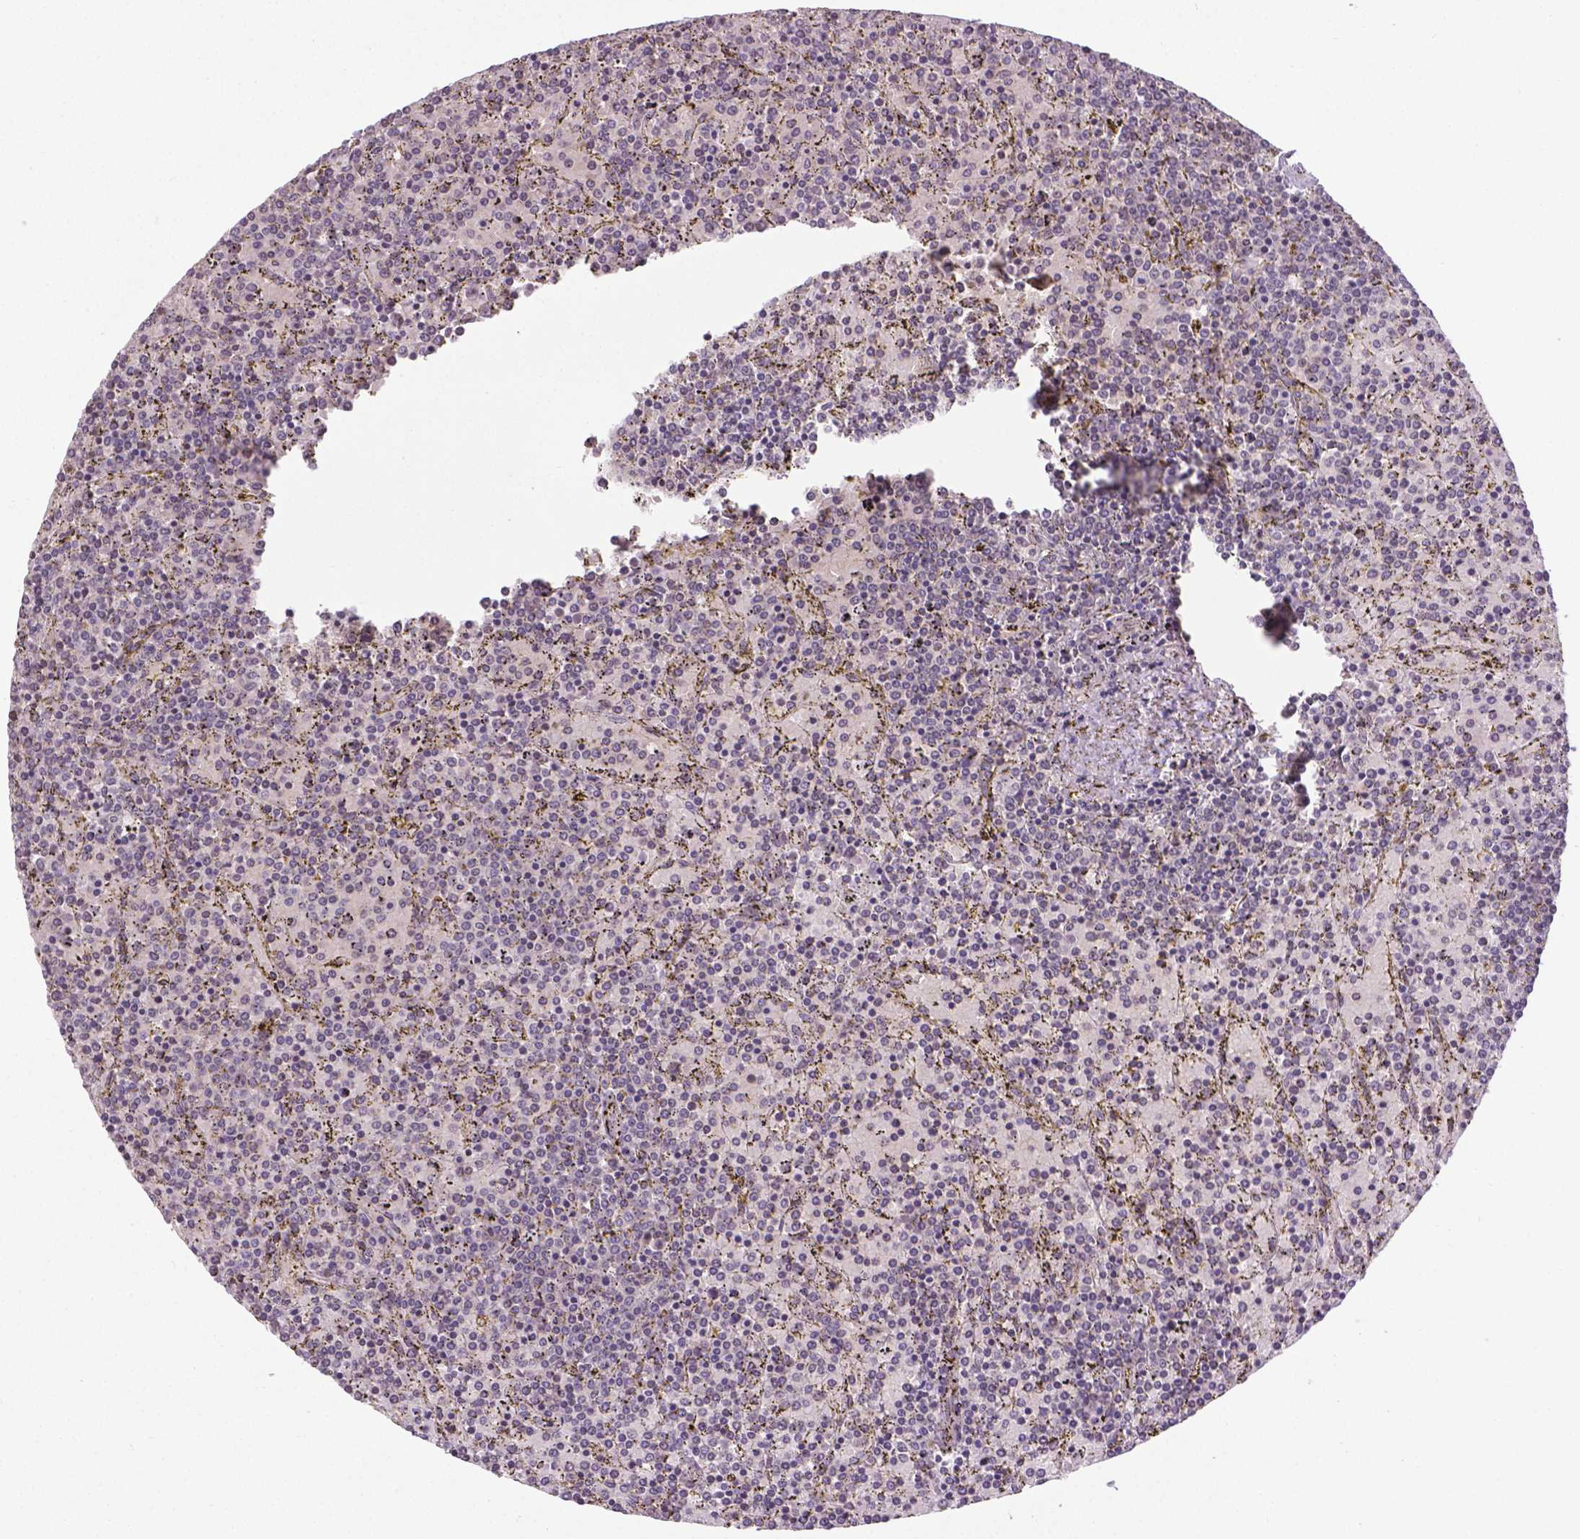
{"staining": {"intensity": "negative", "quantity": "none", "location": "none"}, "tissue": "lymphoma", "cell_type": "Tumor cells", "image_type": "cancer", "snomed": [{"axis": "morphology", "description": "Malignant lymphoma, non-Hodgkin's type, Low grade"}, {"axis": "topography", "description": "Spleen"}], "caption": "Immunohistochemistry (IHC) image of neoplastic tissue: human lymphoma stained with DAB (3,3'-diaminobenzidine) demonstrates no significant protein expression in tumor cells.", "gene": "ANKRD54", "patient": {"sex": "female", "age": 77}}